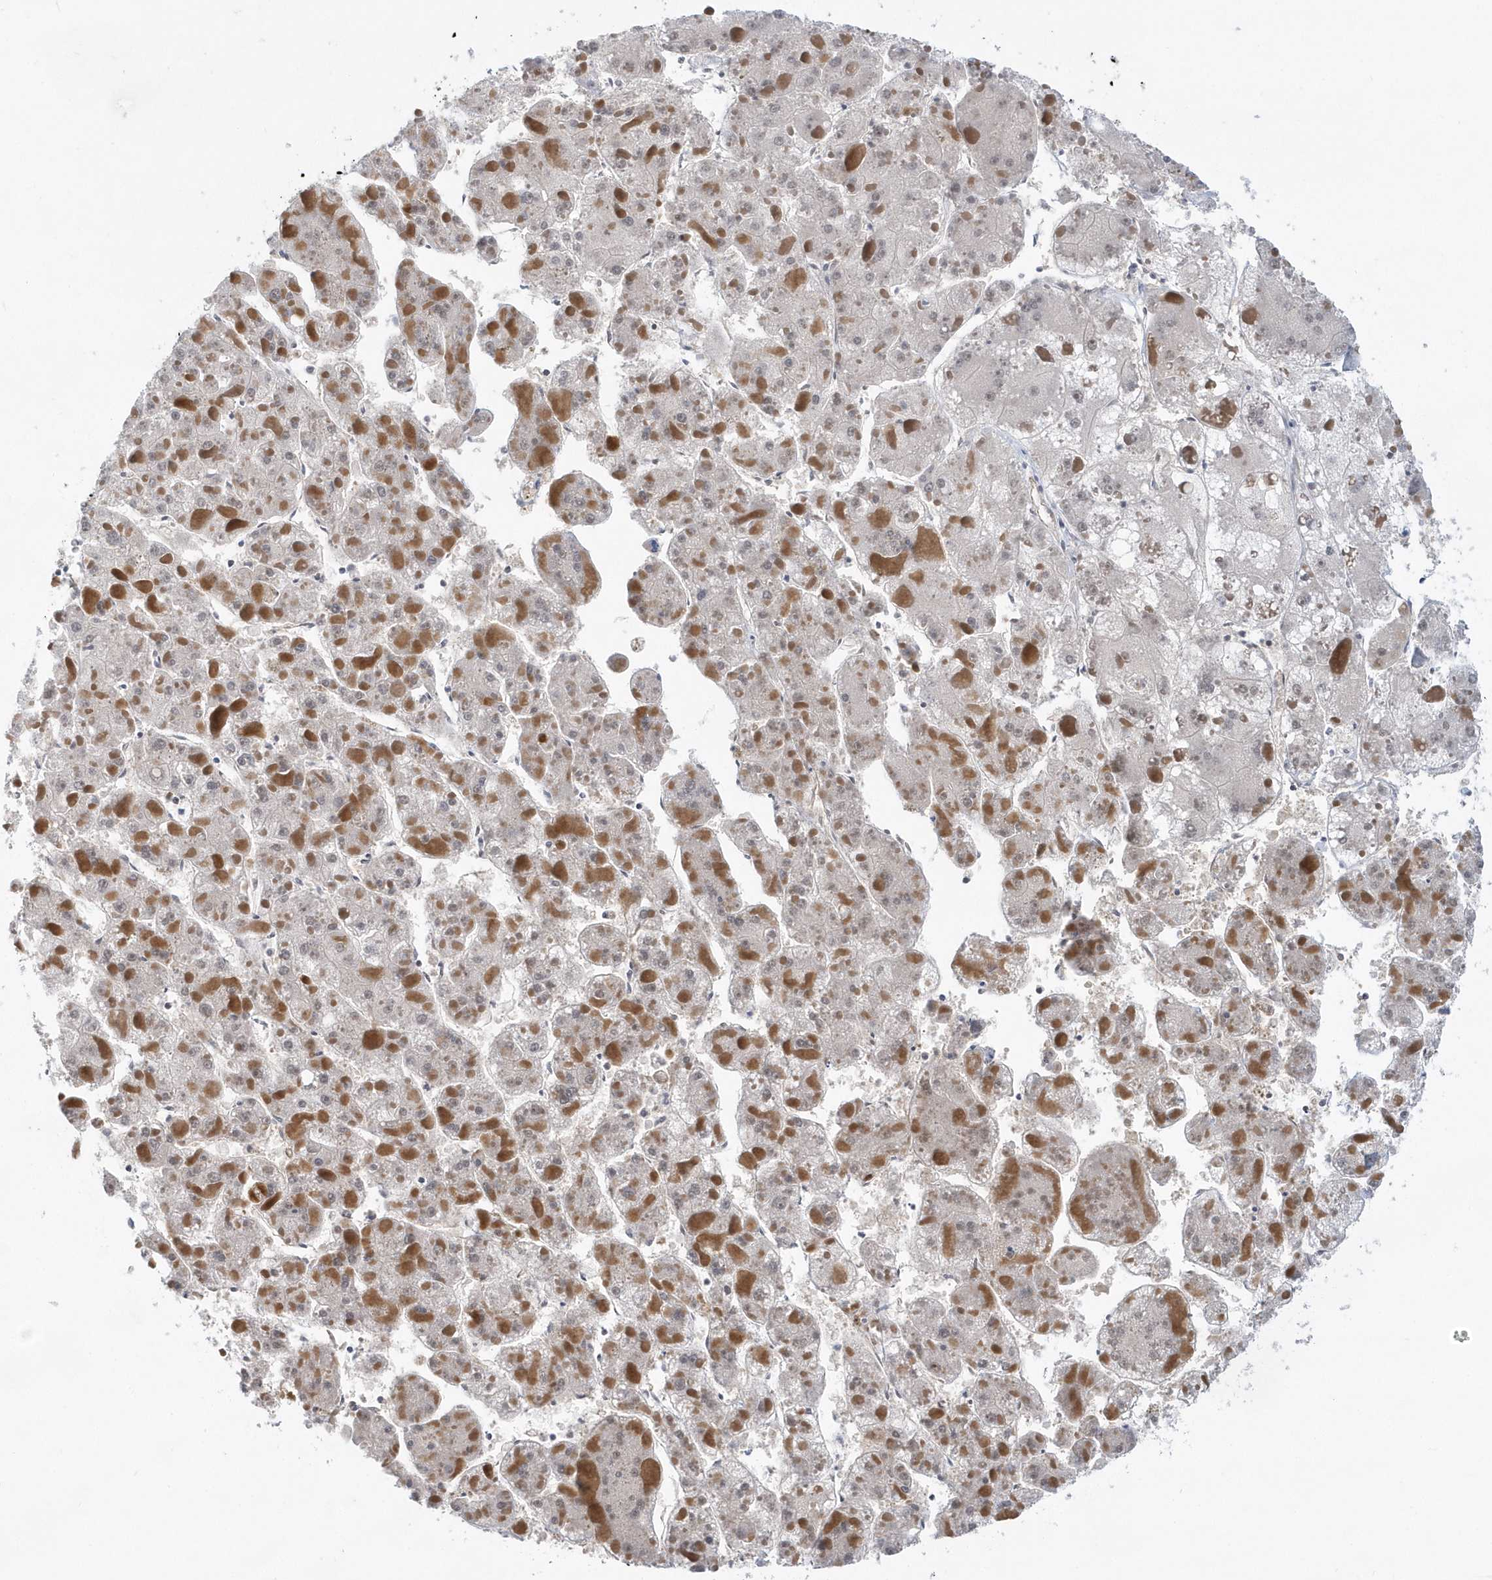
{"staining": {"intensity": "negative", "quantity": "none", "location": "none"}, "tissue": "liver cancer", "cell_type": "Tumor cells", "image_type": "cancer", "snomed": [{"axis": "morphology", "description": "Carcinoma, Hepatocellular, NOS"}, {"axis": "topography", "description": "Liver"}], "caption": "An image of liver hepatocellular carcinoma stained for a protein demonstrates no brown staining in tumor cells.", "gene": "SEPHS1", "patient": {"sex": "female", "age": 73}}